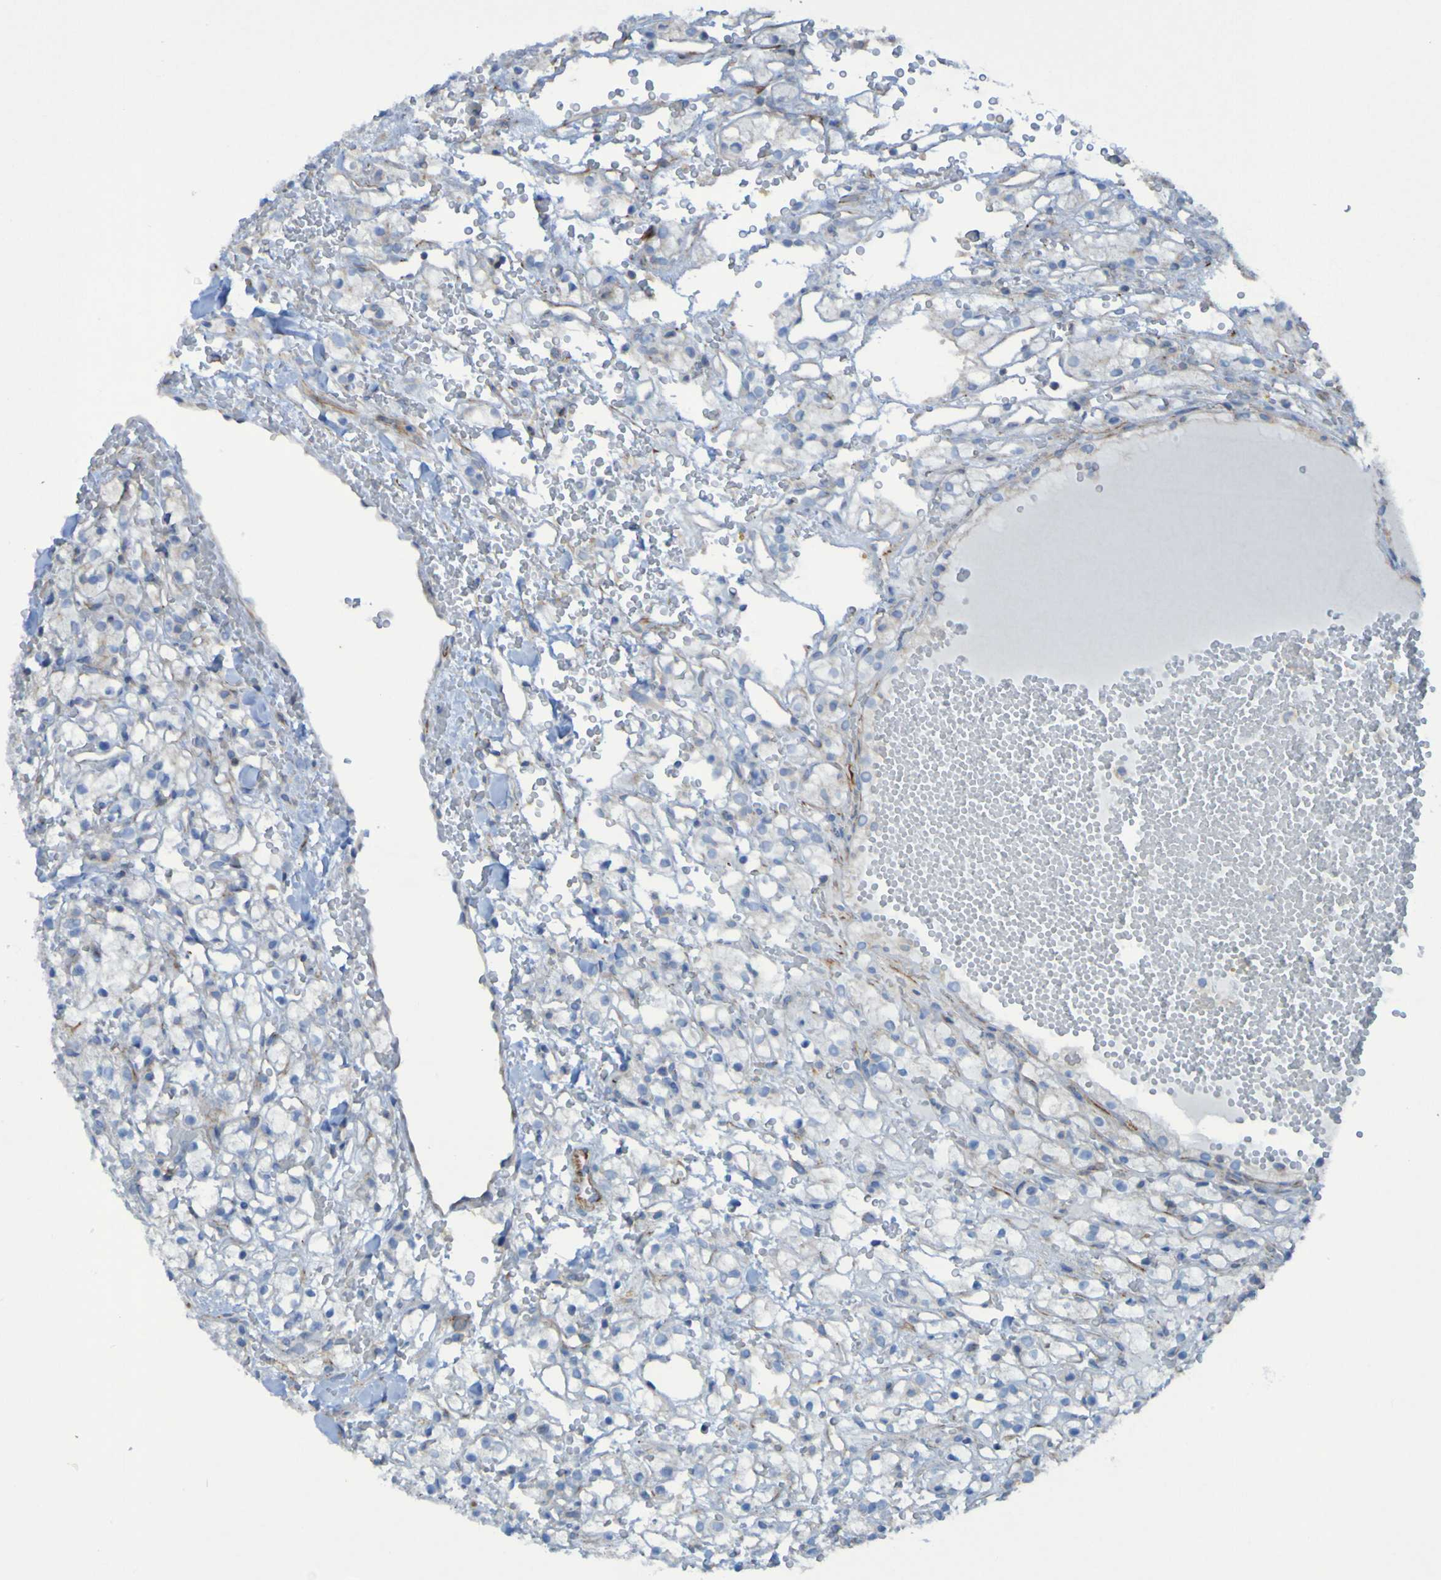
{"staining": {"intensity": "negative", "quantity": "none", "location": "none"}, "tissue": "renal cancer", "cell_type": "Tumor cells", "image_type": "cancer", "snomed": [{"axis": "morphology", "description": "Adenocarcinoma, NOS"}, {"axis": "topography", "description": "Kidney"}], "caption": "The immunohistochemistry (IHC) histopathology image has no significant positivity in tumor cells of renal adenocarcinoma tissue. The staining was performed using DAB to visualize the protein expression in brown, while the nuclei were stained in blue with hematoxylin (Magnification: 20x).", "gene": "RNF182", "patient": {"sex": "male", "age": 61}}